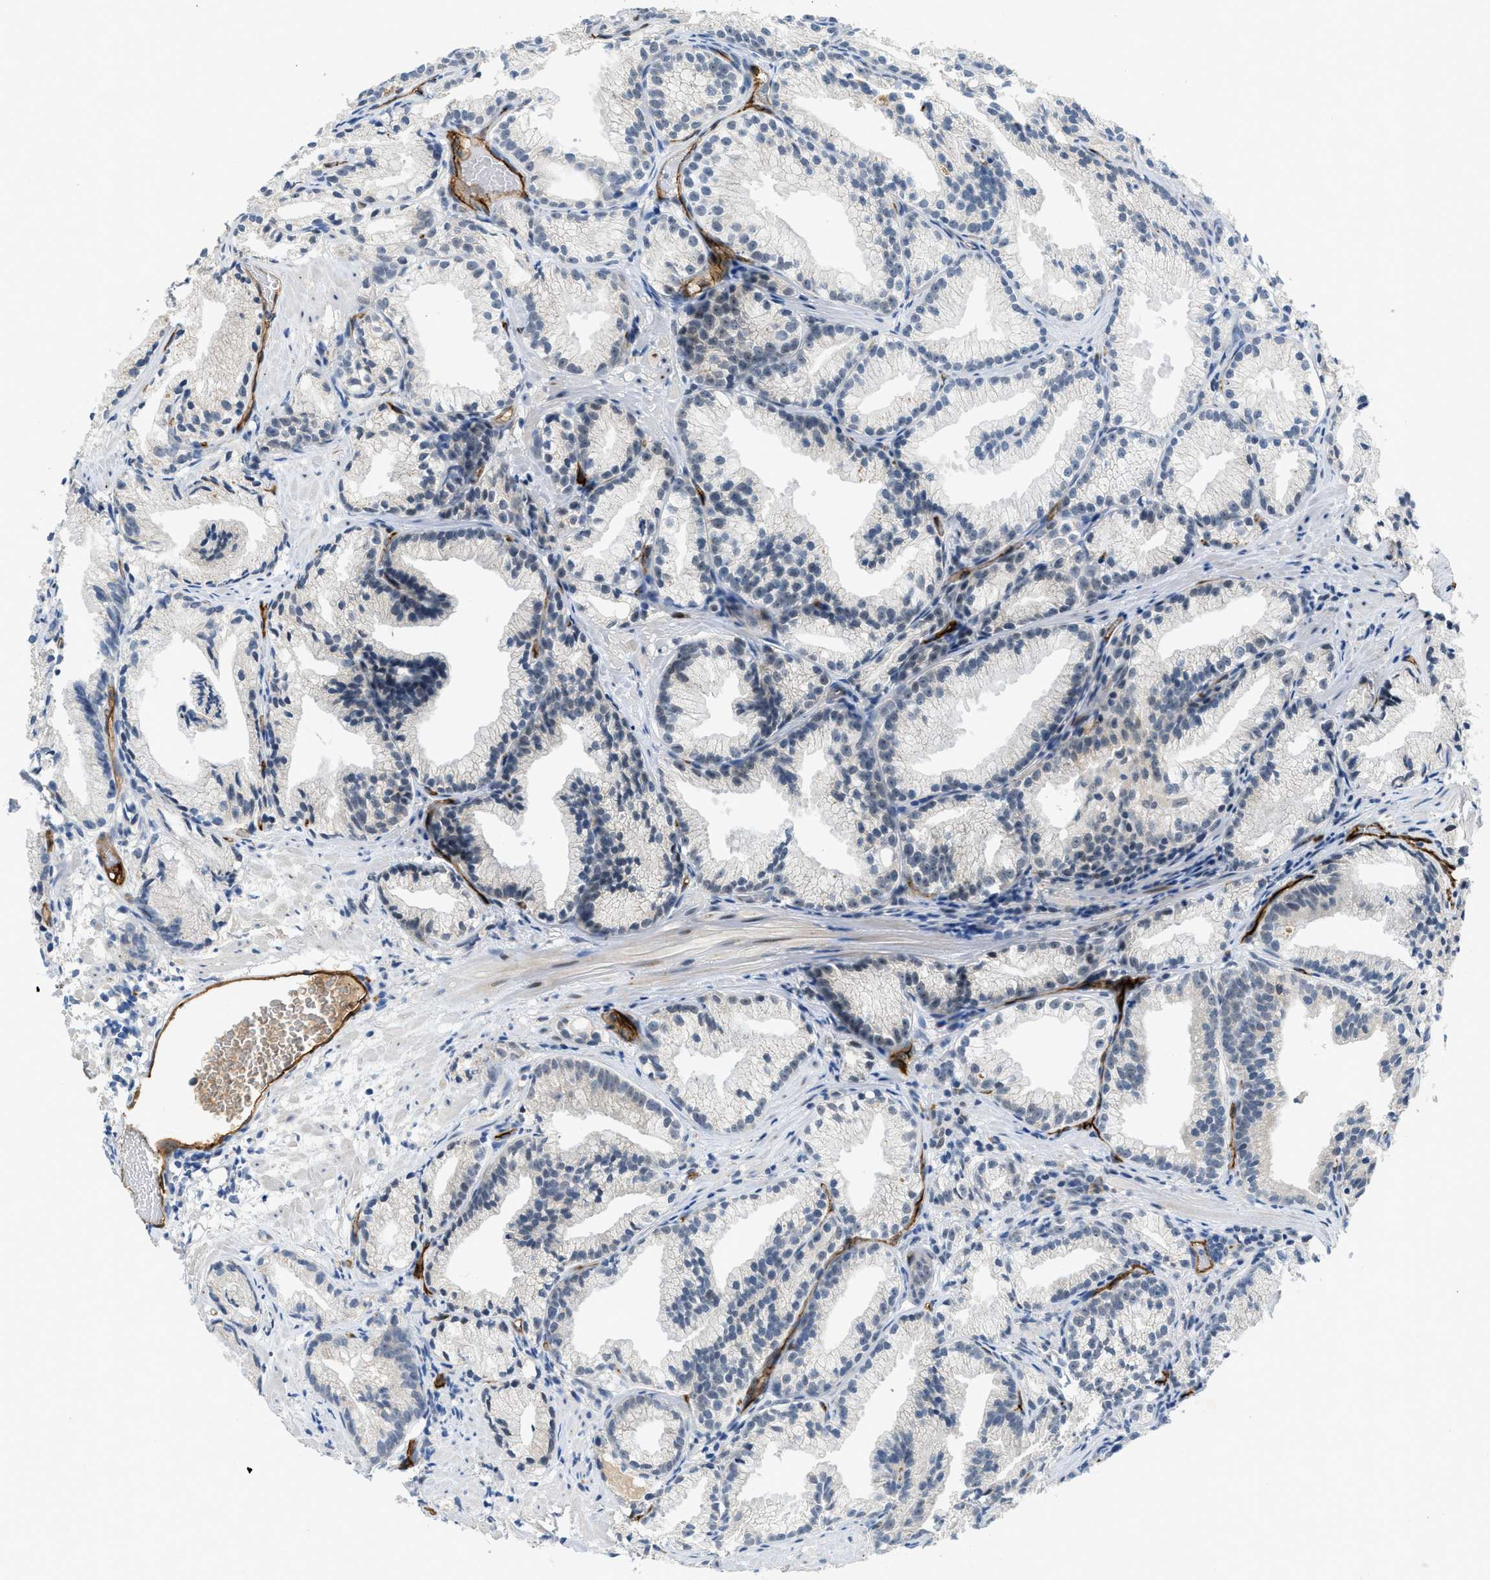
{"staining": {"intensity": "negative", "quantity": "none", "location": "none"}, "tissue": "prostate cancer", "cell_type": "Tumor cells", "image_type": "cancer", "snomed": [{"axis": "morphology", "description": "Adenocarcinoma, Low grade"}, {"axis": "topography", "description": "Prostate"}], "caption": "Immunohistochemistry (IHC) micrograph of prostate low-grade adenocarcinoma stained for a protein (brown), which displays no staining in tumor cells. Brightfield microscopy of immunohistochemistry stained with DAB (3,3'-diaminobenzidine) (brown) and hematoxylin (blue), captured at high magnification.", "gene": "SLCO2A1", "patient": {"sex": "male", "age": 89}}